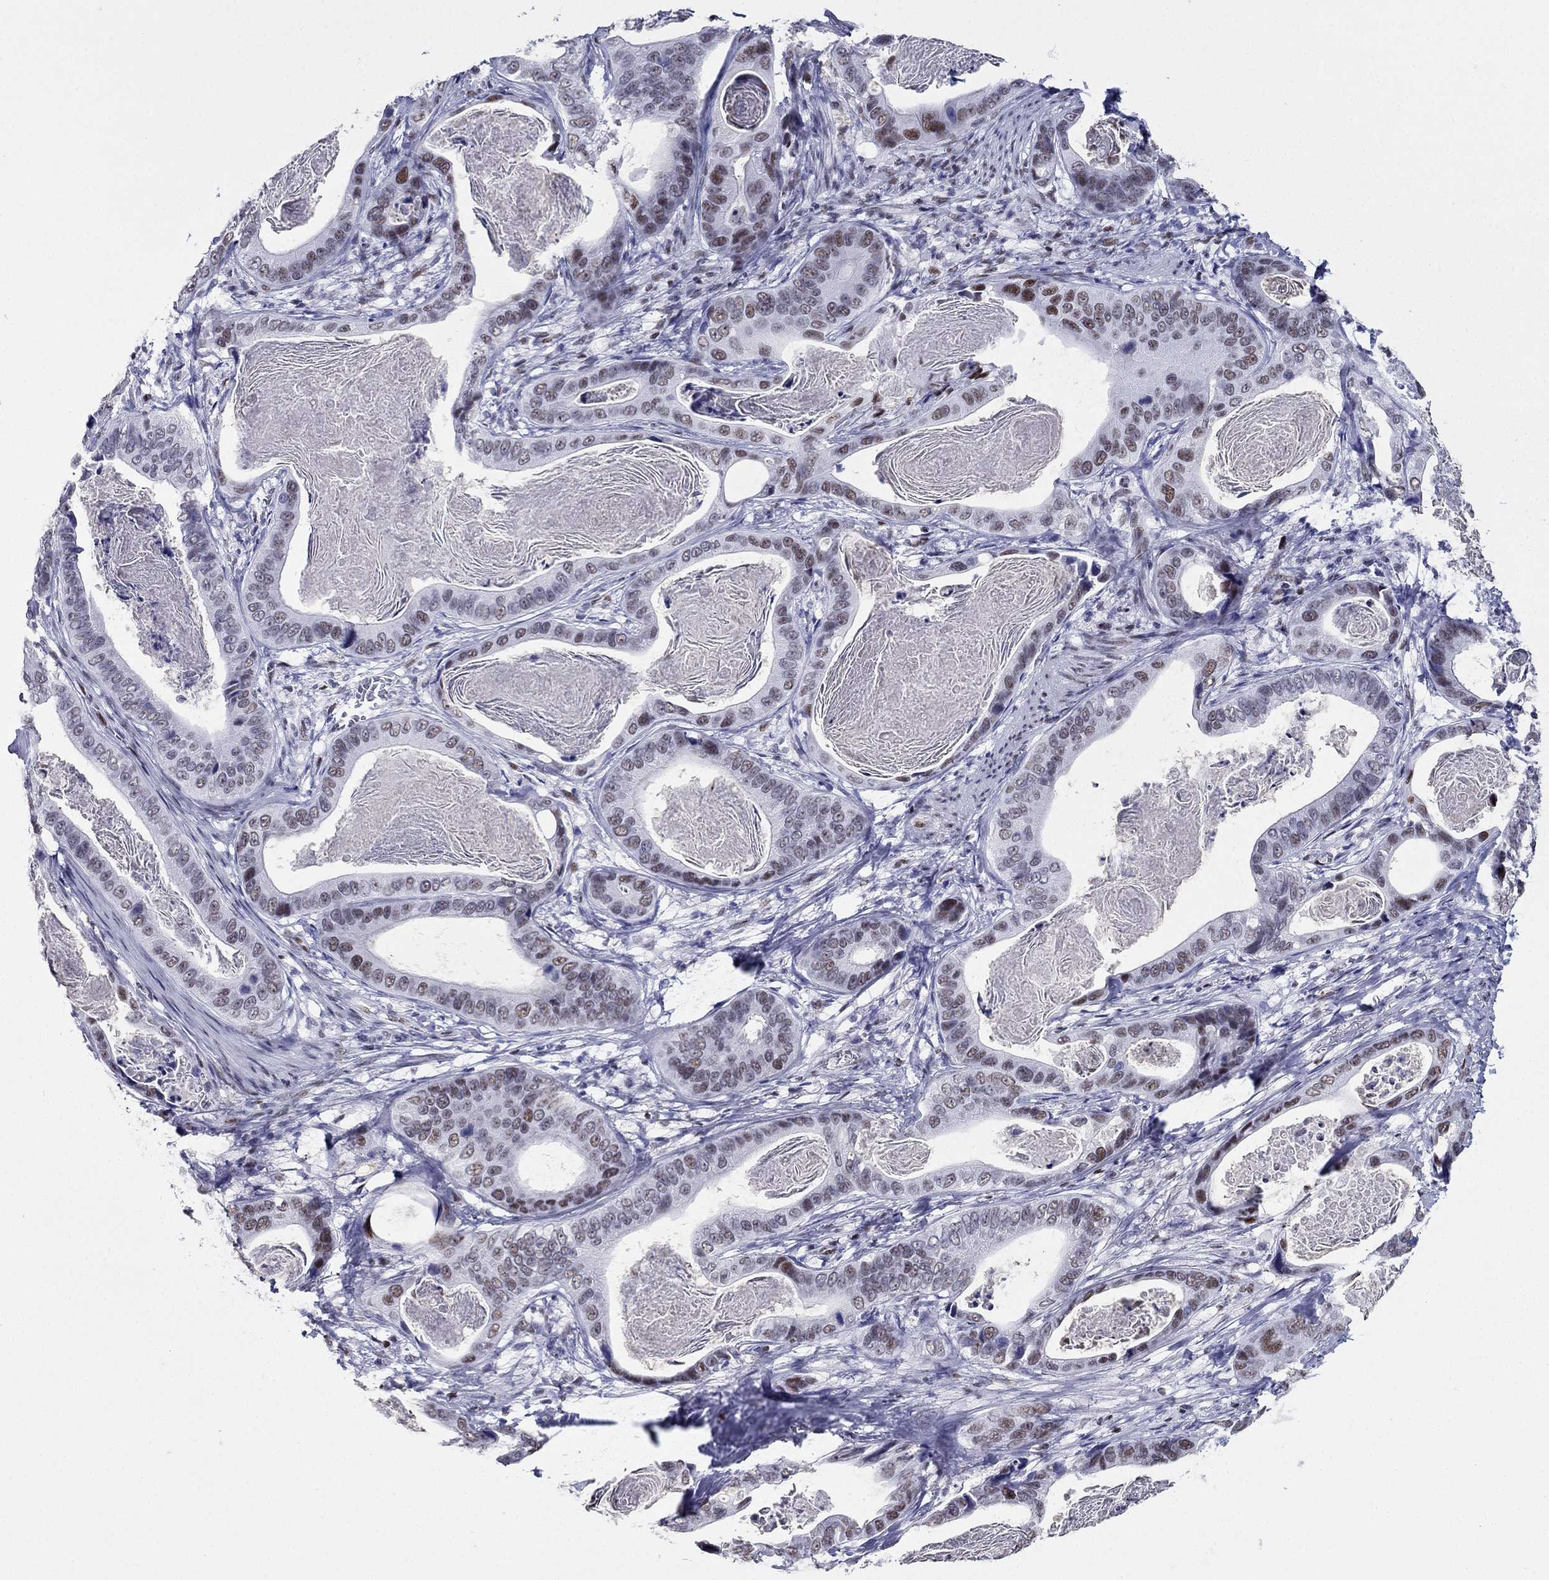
{"staining": {"intensity": "strong", "quantity": "<25%", "location": "nuclear"}, "tissue": "stomach cancer", "cell_type": "Tumor cells", "image_type": "cancer", "snomed": [{"axis": "morphology", "description": "Adenocarcinoma, NOS"}, {"axis": "topography", "description": "Stomach"}], "caption": "Immunohistochemical staining of adenocarcinoma (stomach) shows medium levels of strong nuclear protein staining in about <25% of tumor cells.", "gene": "PPM1G", "patient": {"sex": "male", "age": 84}}